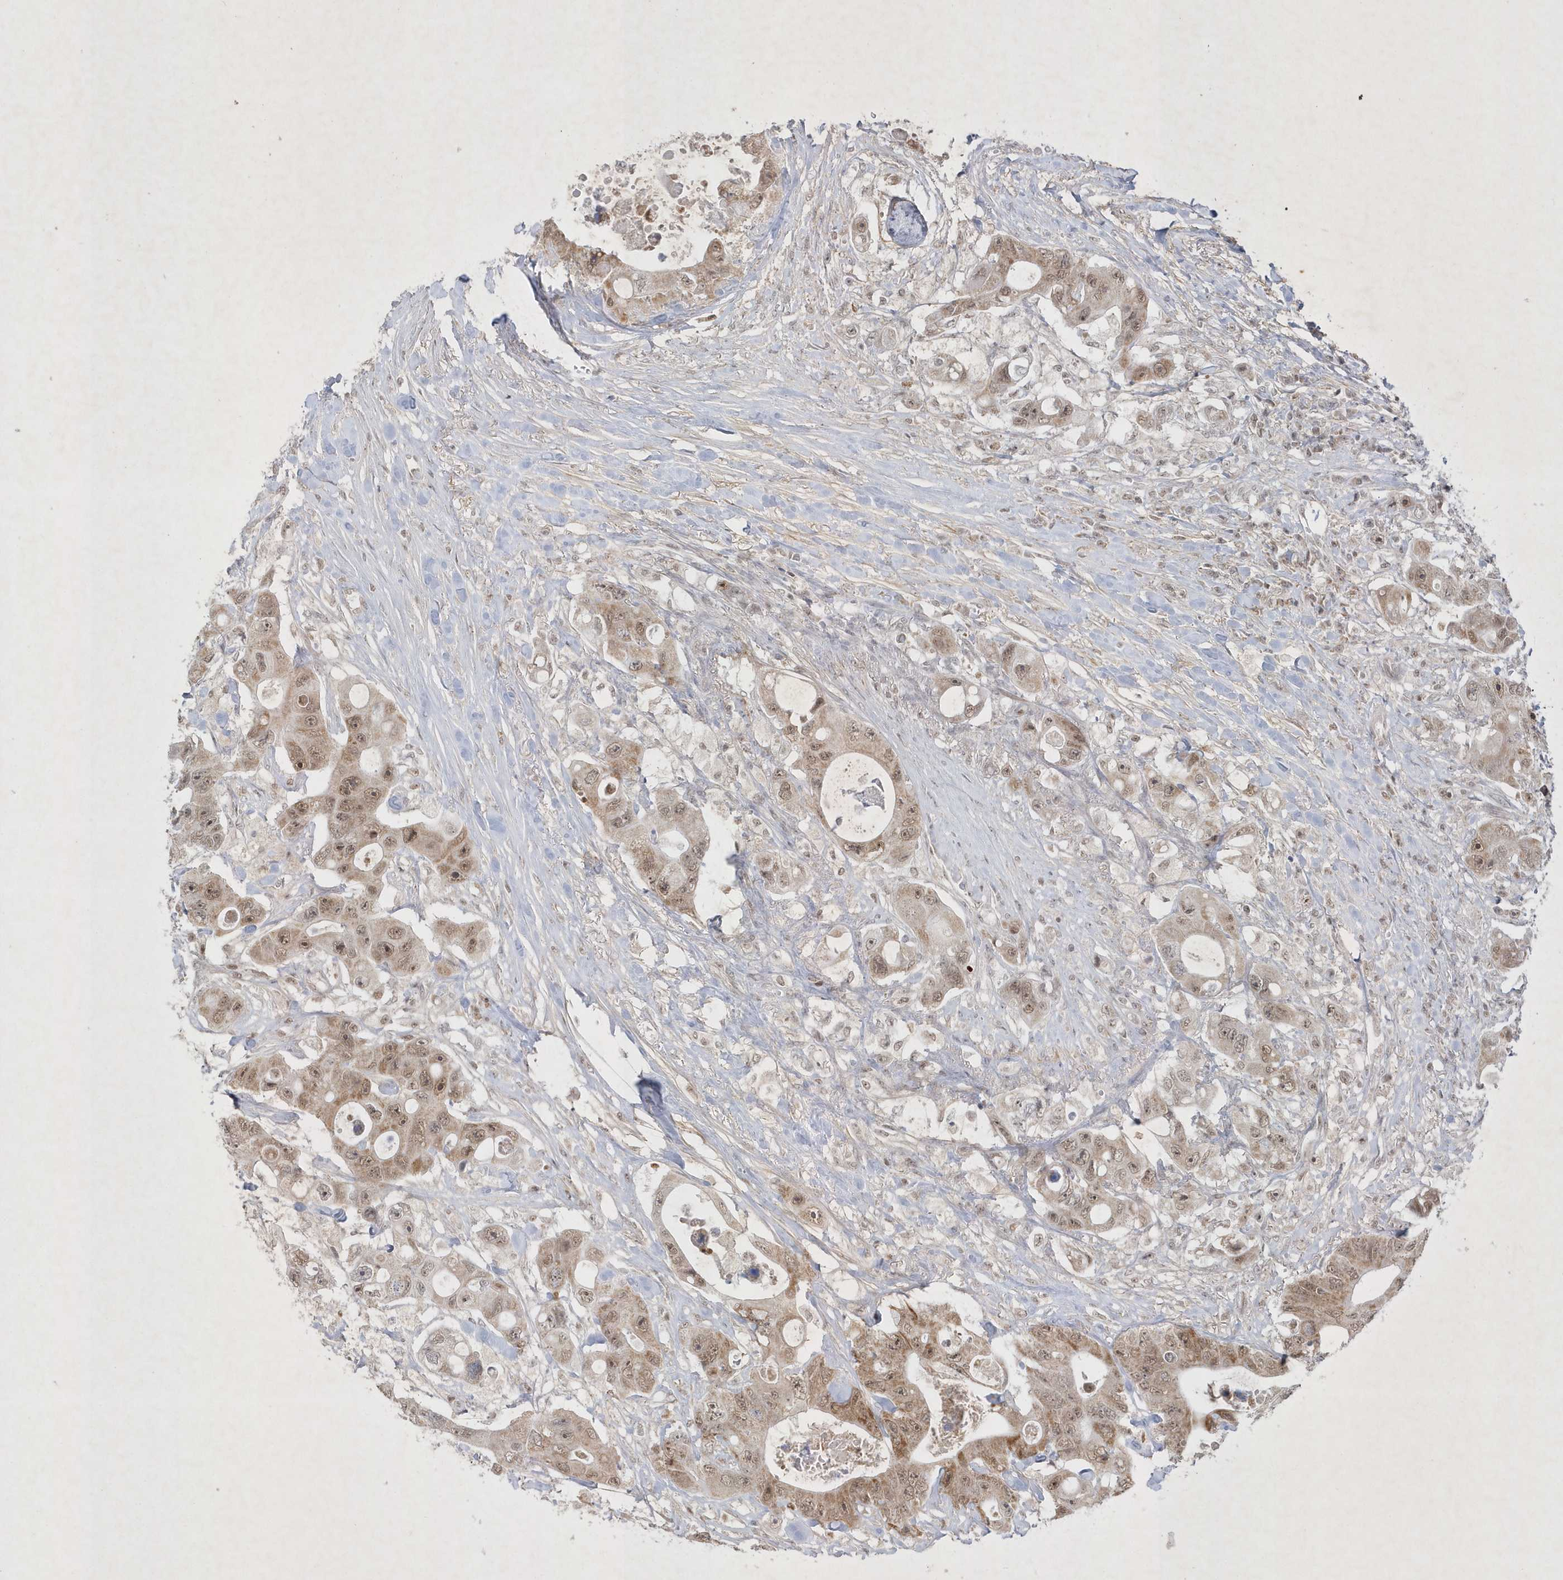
{"staining": {"intensity": "moderate", "quantity": ">75%", "location": "cytoplasmic/membranous,nuclear"}, "tissue": "colorectal cancer", "cell_type": "Tumor cells", "image_type": "cancer", "snomed": [{"axis": "morphology", "description": "Adenocarcinoma, NOS"}, {"axis": "topography", "description": "Colon"}], "caption": "The photomicrograph exhibits immunohistochemical staining of adenocarcinoma (colorectal). There is moderate cytoplasmic/membranous and nuclear staining is seen in about >75% of tumor cells. (Stains: DAB in brown, nuclei in blue, Microscopy: brightfield microscopy at high magnification).", "gene": "CPSF3", "patient": {"sex": "female", "age": 46}}